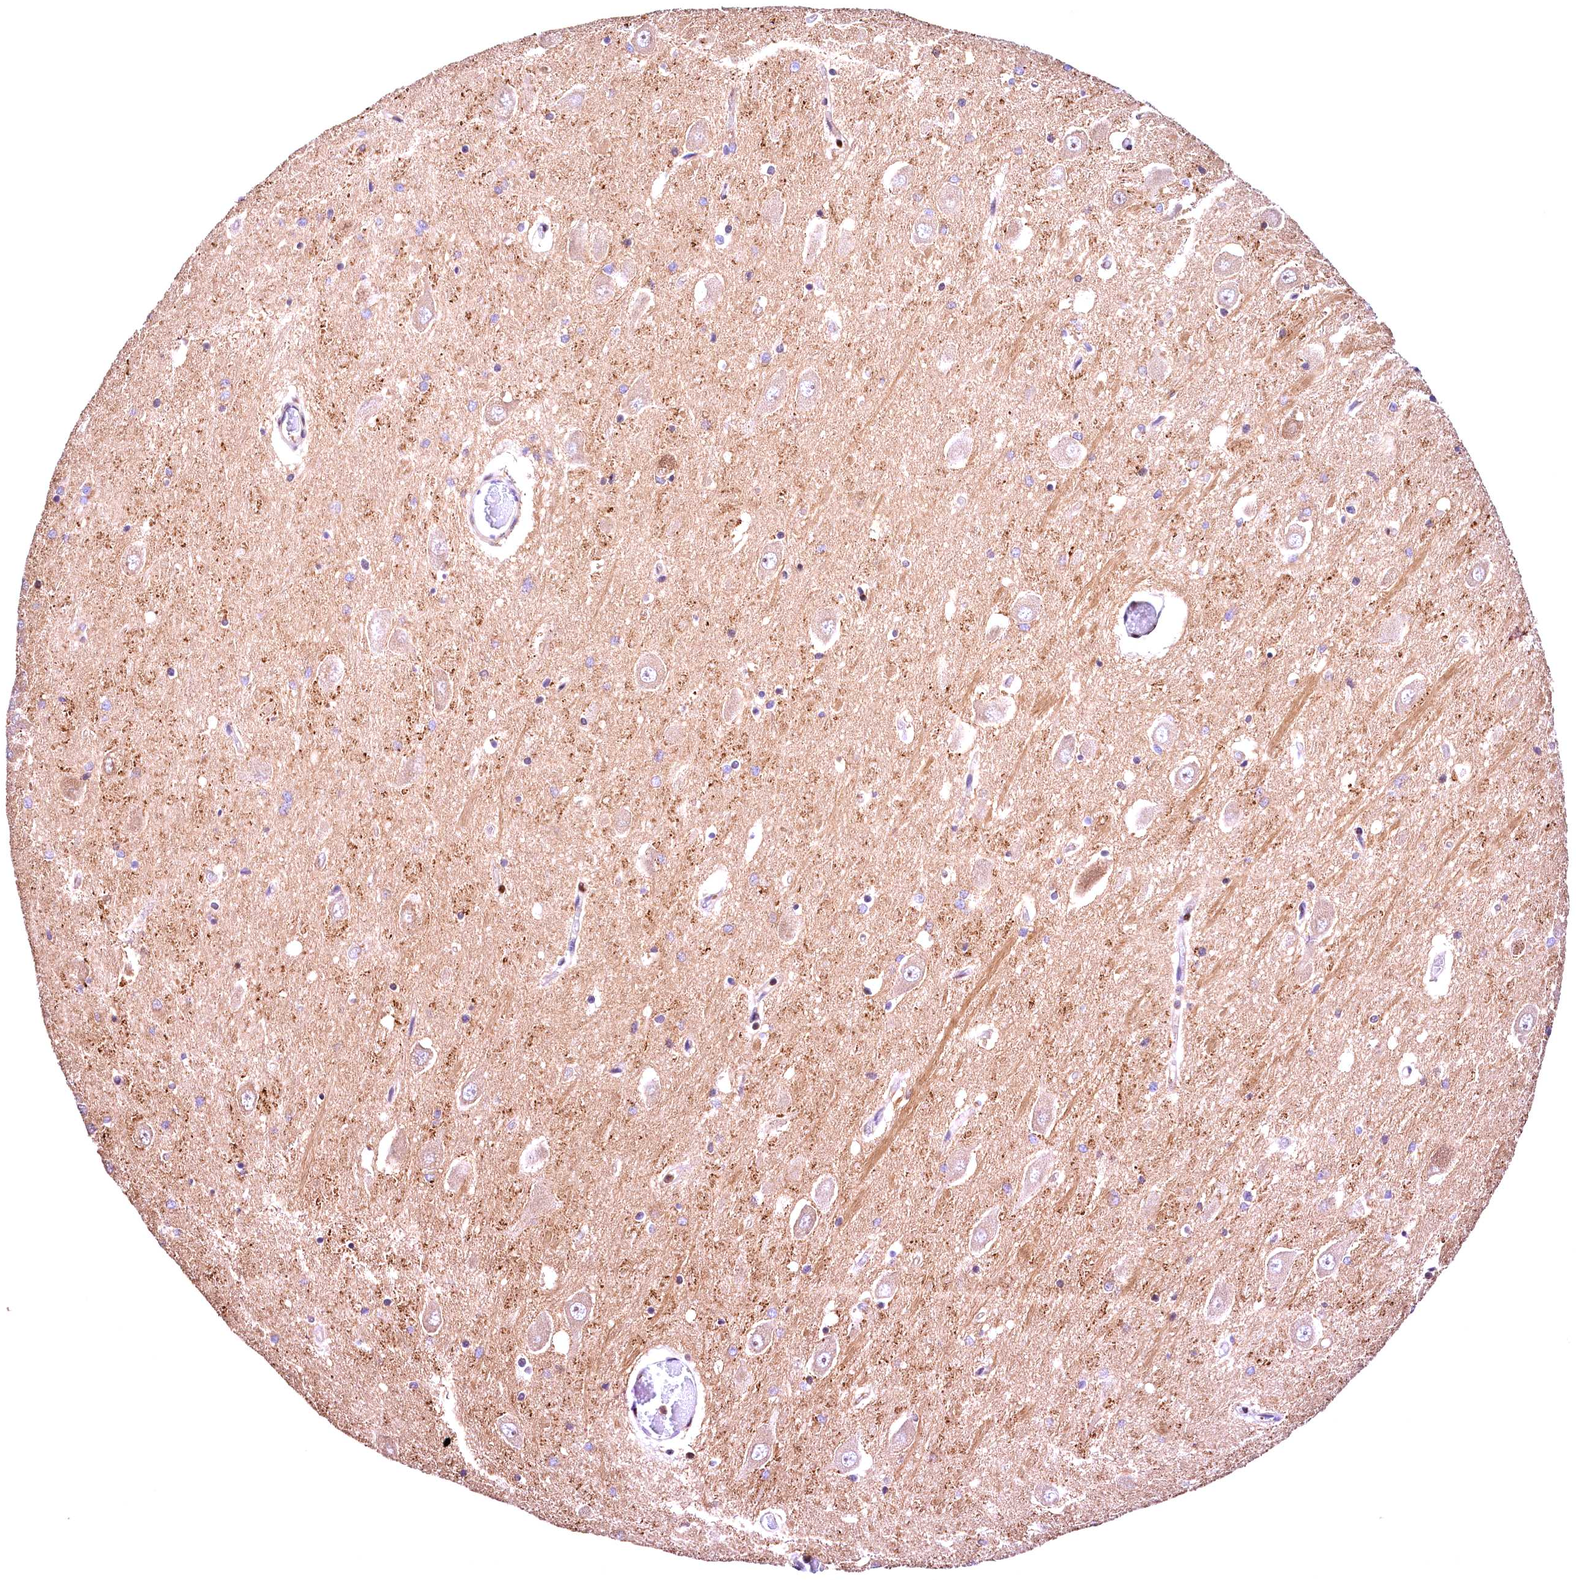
{"staining": {"intensity": "negative", "quantity": "none", "location": "none"}, "tissue": "hippocampus", "cell_type": "Glial cells", "image_type": "normal", "snomed": [{"axis": "morphology", "description": "Normal tissue, NOS"}, {"axis": "topography", "description": "Hippocampus"}], "caption": "Glial cells show no significant expression in unremarkable hippocampus. (DAB immunohistochemistry, high magnification).", "gene": "CHORDC1", "patient": {"sex": "male", "age": 70}}